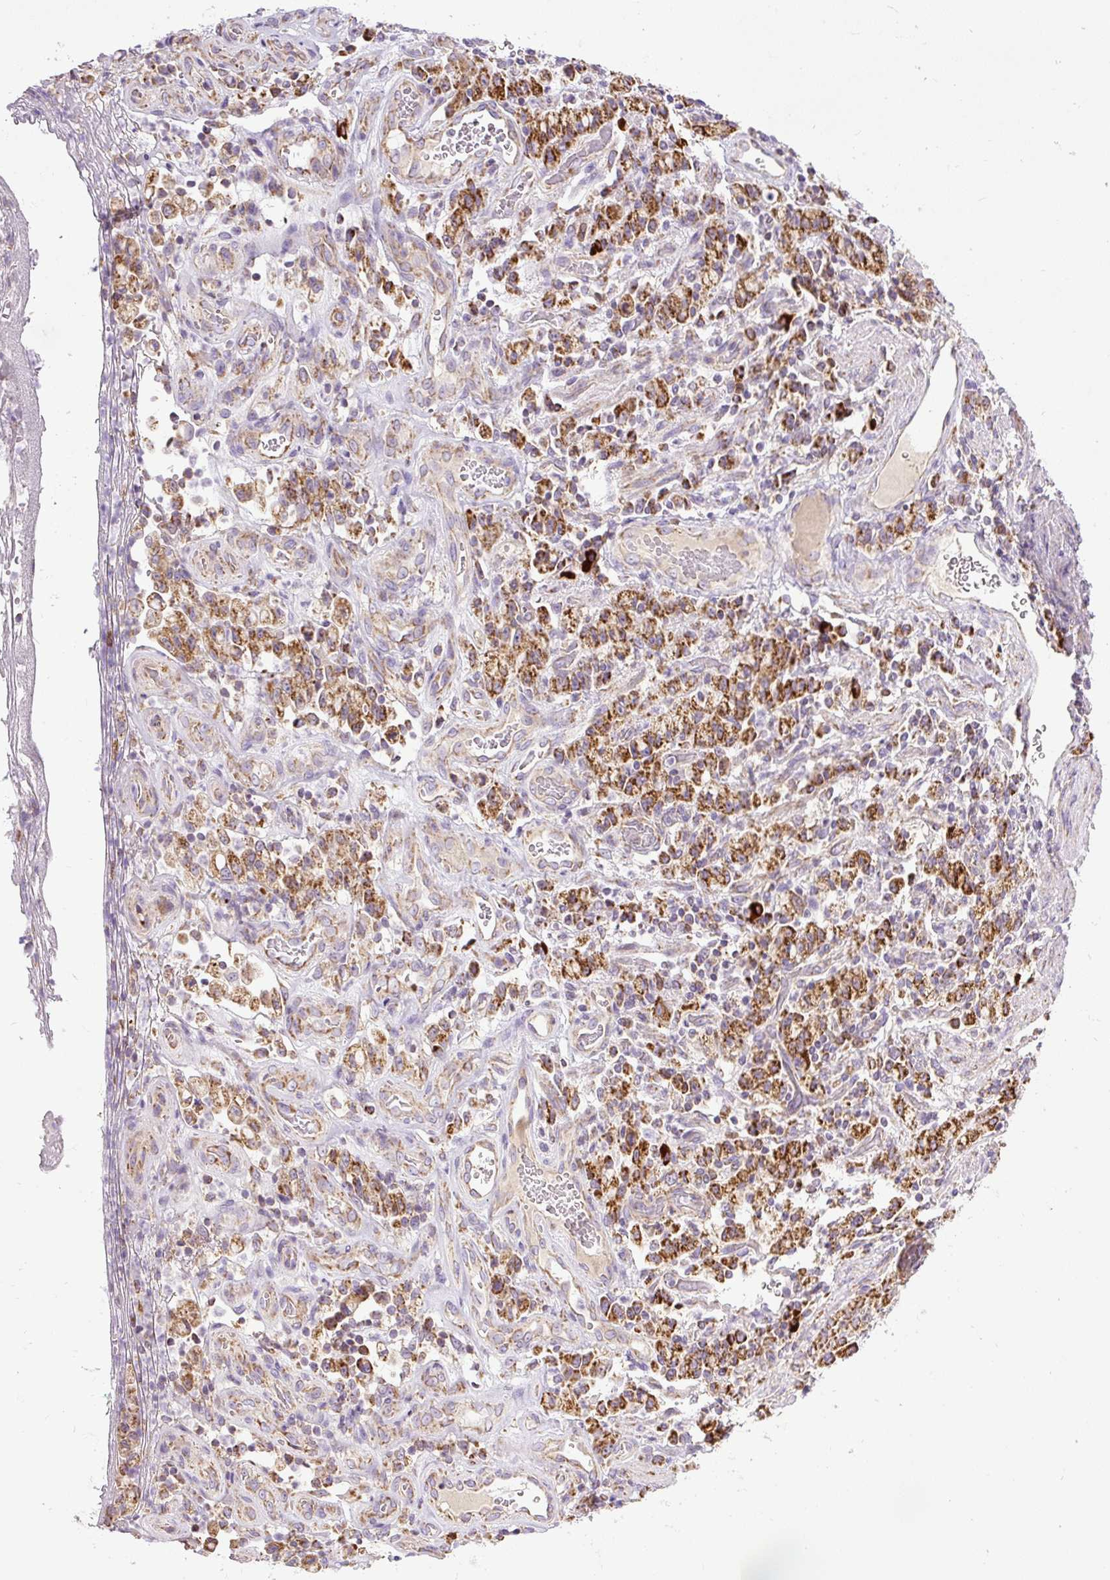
{"staining": {"intensity": "moderate", "quantity": ">75%", "location": "cytoplasmic/membranous"}, "tissue": "stomach cancer", "cell_type": "Tumor cells", "image_type": "cancer", "snomed": [{"axis": "morphology", "description": "Adenocarcinoma, NOS"}, {"axis": "topography", "description": "Stomach"}], "caption": "High-power microscopy captured an IHC image of stomach cancer, revealing moderate cytoplasmic/membranous positivity in about >75% of tumor cells. (DAB IHC with brightfield microscopy, high magnification).", "gene": "TM2D3", "patient": {"sex": "male", "age": 77}}